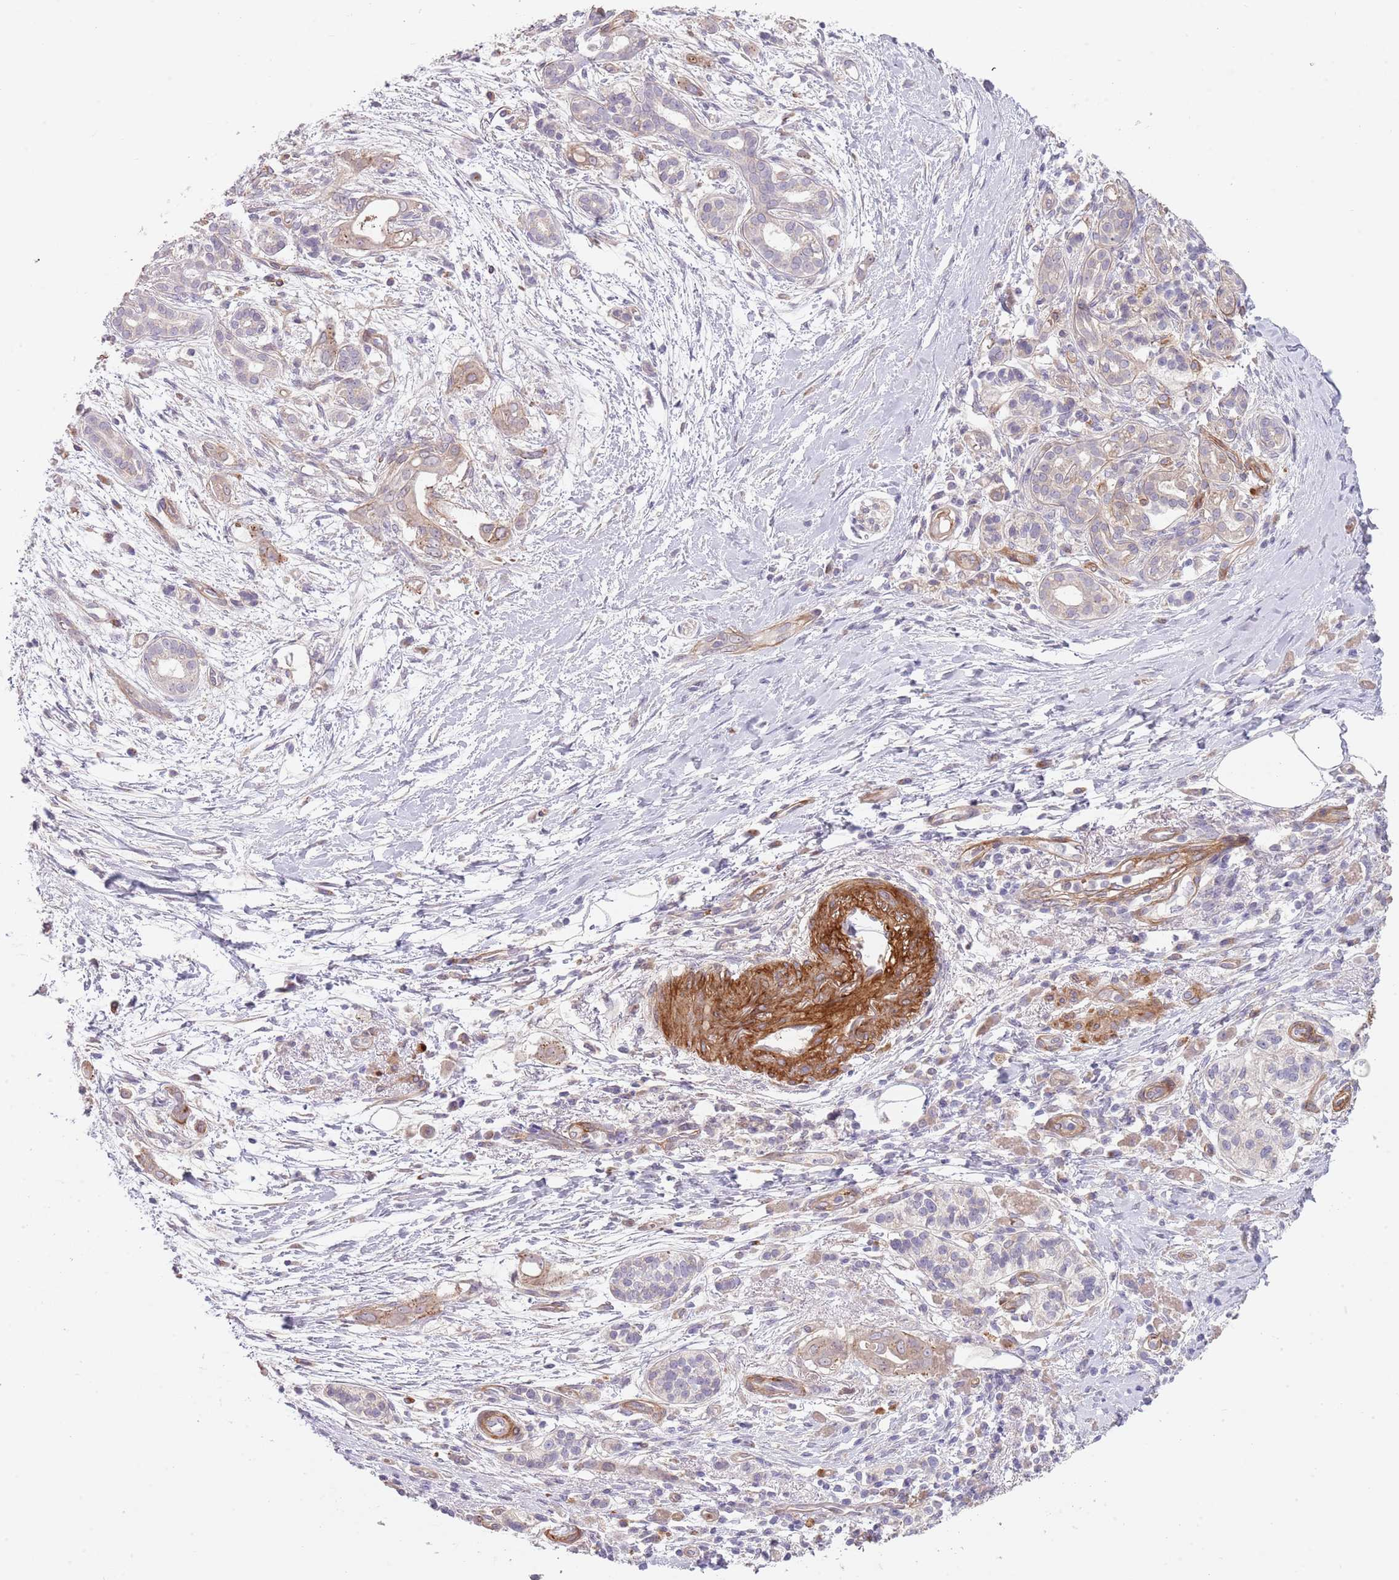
{"staining": {"intensity": "weak", "quantity": "25%-75%", "location": "cytoplasmic/membranous"}, "tissue": "pancreatic cancer", "cell_type": "Tumor cells", "image_type": "cancer", "snomed": [{"axis": "morphology", "description": "Adenocarcinoma, NOS"}, {"axis": "topography", "description": "Pancreas"}], "caption": "IHC image of neoplastic tissue: pancreatic adenocarcinoma stained using immunohistochemistry exhibits low levels of weak protein expression localized specifically in the cytoplasmic/membranous of tumor cells, appearing as a cytoplasmic/membranous brown color.", "gene": "TINAGL1", "patient": {"sex": "male", "age": 71}}